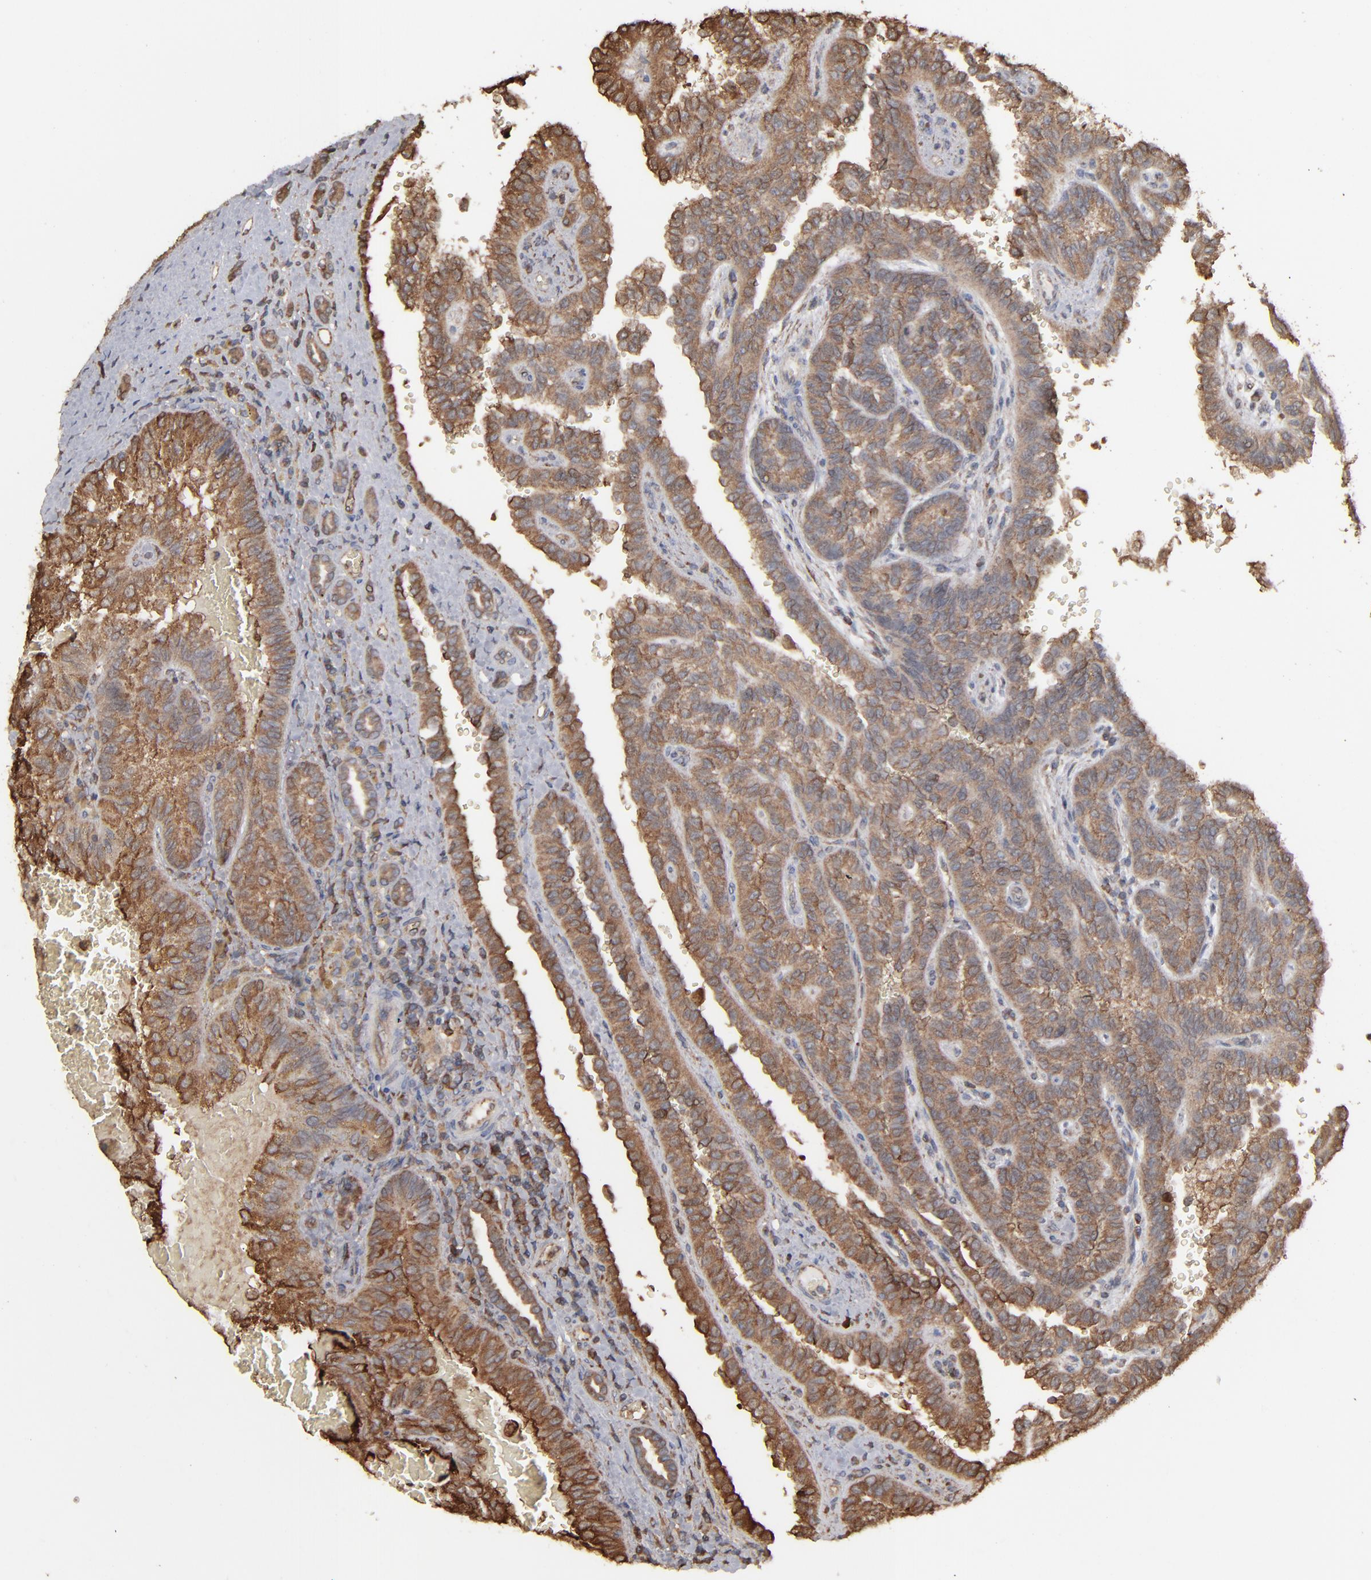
{"staining": {"intensity": "moderate", "quantity": ">75%", "location": "cytoplasmic/membranous"}, "tissue": "renal cancer", "cell_type": "Tumor cells", "image_type": "cancer", "snomed": [{"axis": "morphology", "description": "Inflammation, NOS"}, {"axis": "morphology", "description": "Adenocarcinoma, NOS"}, {"axis": "topography", "description": "Kidney"}], "caption": "Adenocarcinoma (renal) stained for a protein (brown) exhibits moderate cytoplasmic/membranous positive positivity in approximately >75% of tumor cells.", "gene": "NME1-NME2", "patient": {"sex": "male", "age": 68}}